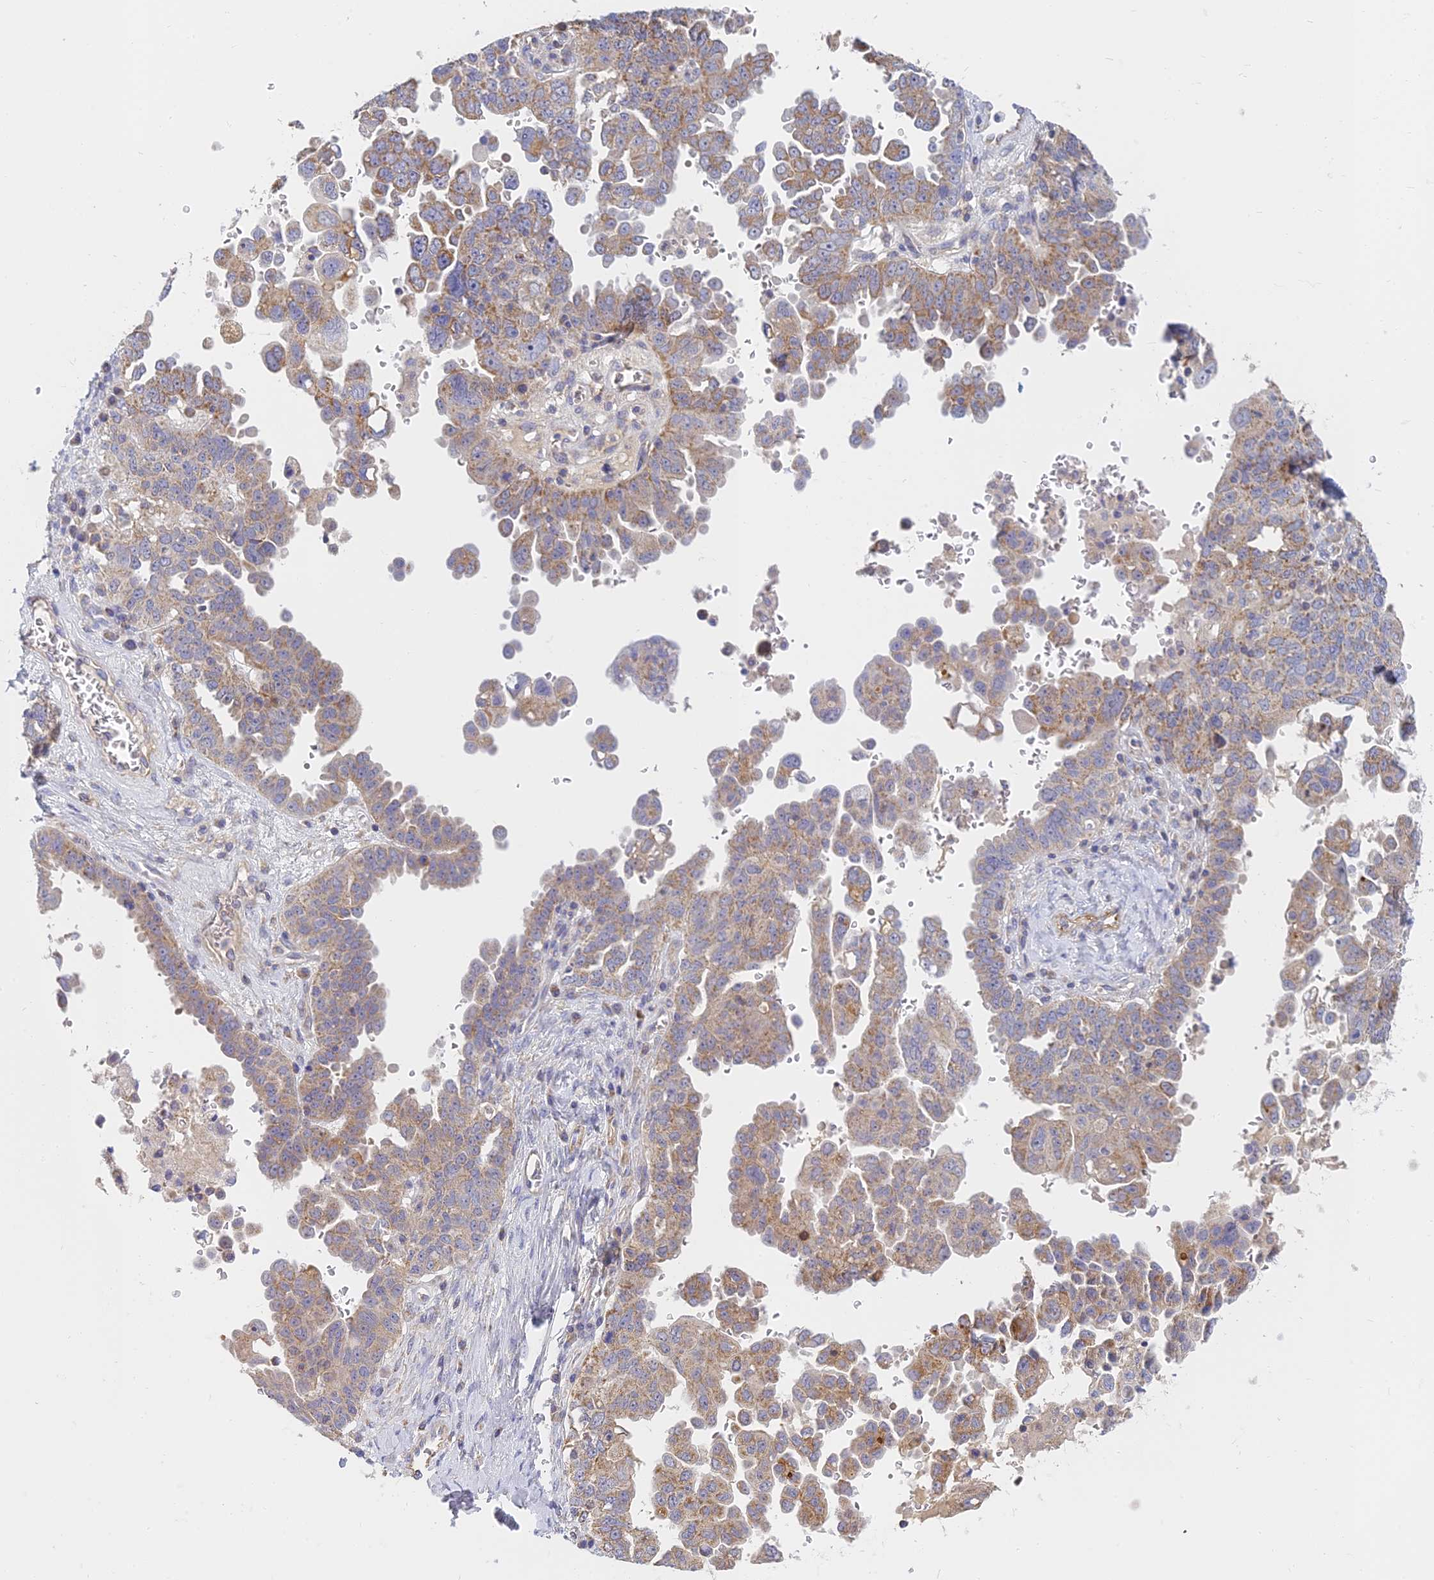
{"staining": {"intensity": "weak", "quantity": ">75%", "location": "cytoplasmic/membranous"}, "tissue": "ovarian cancer", "cell_type": "Tumor cells", "image_type": "cancer", "snomed": [{"axis": "morphology", "description": "Carcinoma, endometroid"}, {"axis": "topography", "description": "Ovary"}], "caption": "Brown immunohistochemical staining in ovarian cancer shows weak cytoplasmic/membranous positivity in about >75% of tumor cells.", "gene": "MRPL15", "patient": {"sex": "female", "age": 62}}